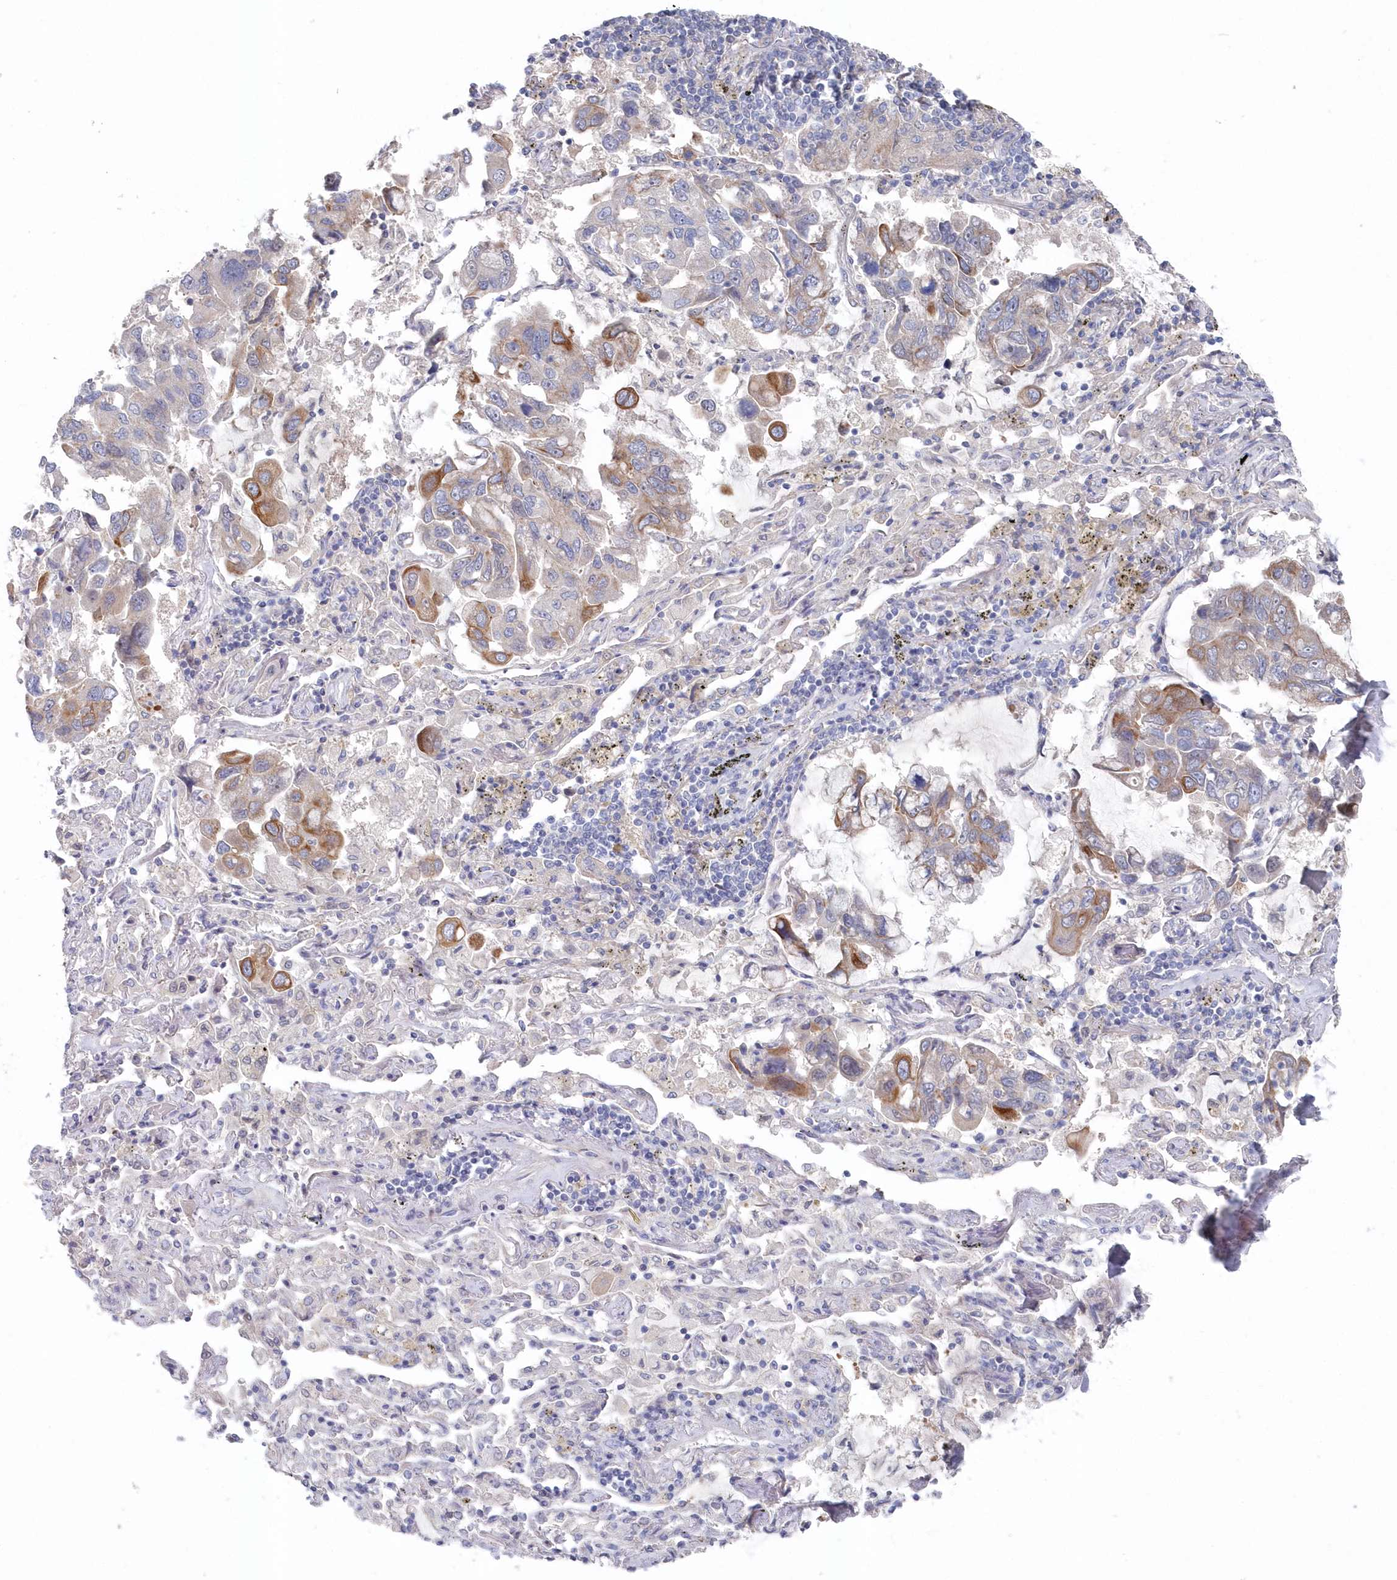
{"staining": {"intensity": "moderate", "quantity": "<25%", "location": "cytoplasmic/membranous"}, "tissue": "lung cancer", "cell_type": "Tumor cells", "image_type": "cancer", "snomed": [{"axis": "morphology", "description": "Adenocarcinoma, NOS"}, {"axis": "topography", "description": "Lung"}], "caption": "Protein staining exhibits moderate cytoplasmic/membranous expression in about <25% of tumor cells in lung cancer (adenocarcinoma). The staining was performed using DAB to visualize the protein expression in brown, while the nuclei were stained in blue with hematoxylin (Magnification: 20x).", "gene": "KIAA1586", "patient": {"sex": "male", "age": 64}}